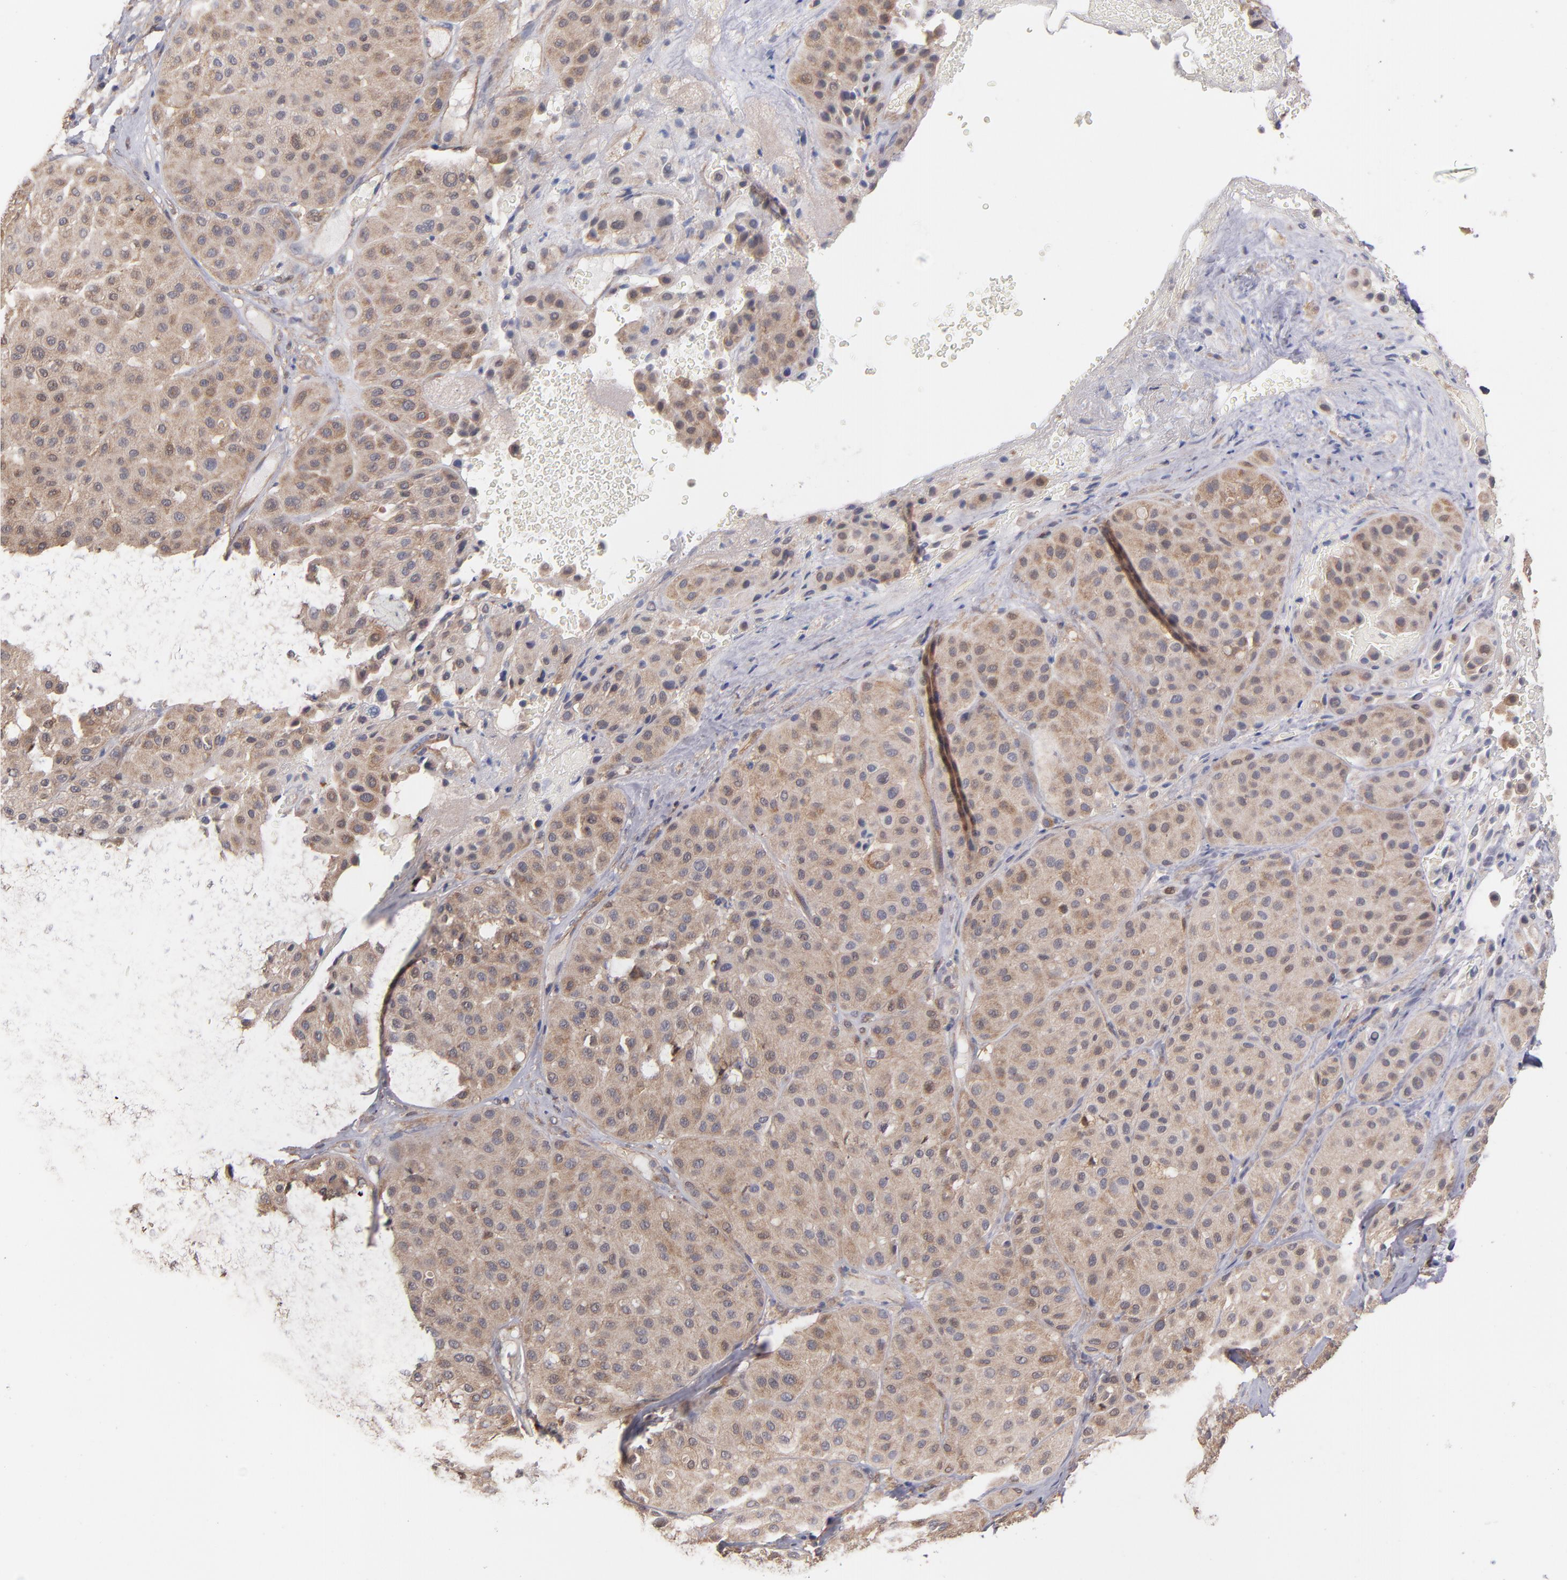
{"staining": {"intensity": "moderate", "quantity": ">75%", "location": "cytoplasmic/membranous"}, "tissue": "melanoma", "cell_type": "Tumor cells", "image_type": "cancer", "snomed": [{"axis": "morphology", "description": "Normal tissue, NOS"}, {"axis": "morphology", "description": "Malignant melanoma, Metastatic site"}, {"axis": "topography", "description": "Skin"}], "caption": "Protein analysis of melanoma tissue demonstrates moderate cytoplasmic/membranous positivity in about >75% of tumor cells.", "gene": "GMFG", "patient": {"sex": "male", "age": 41}}